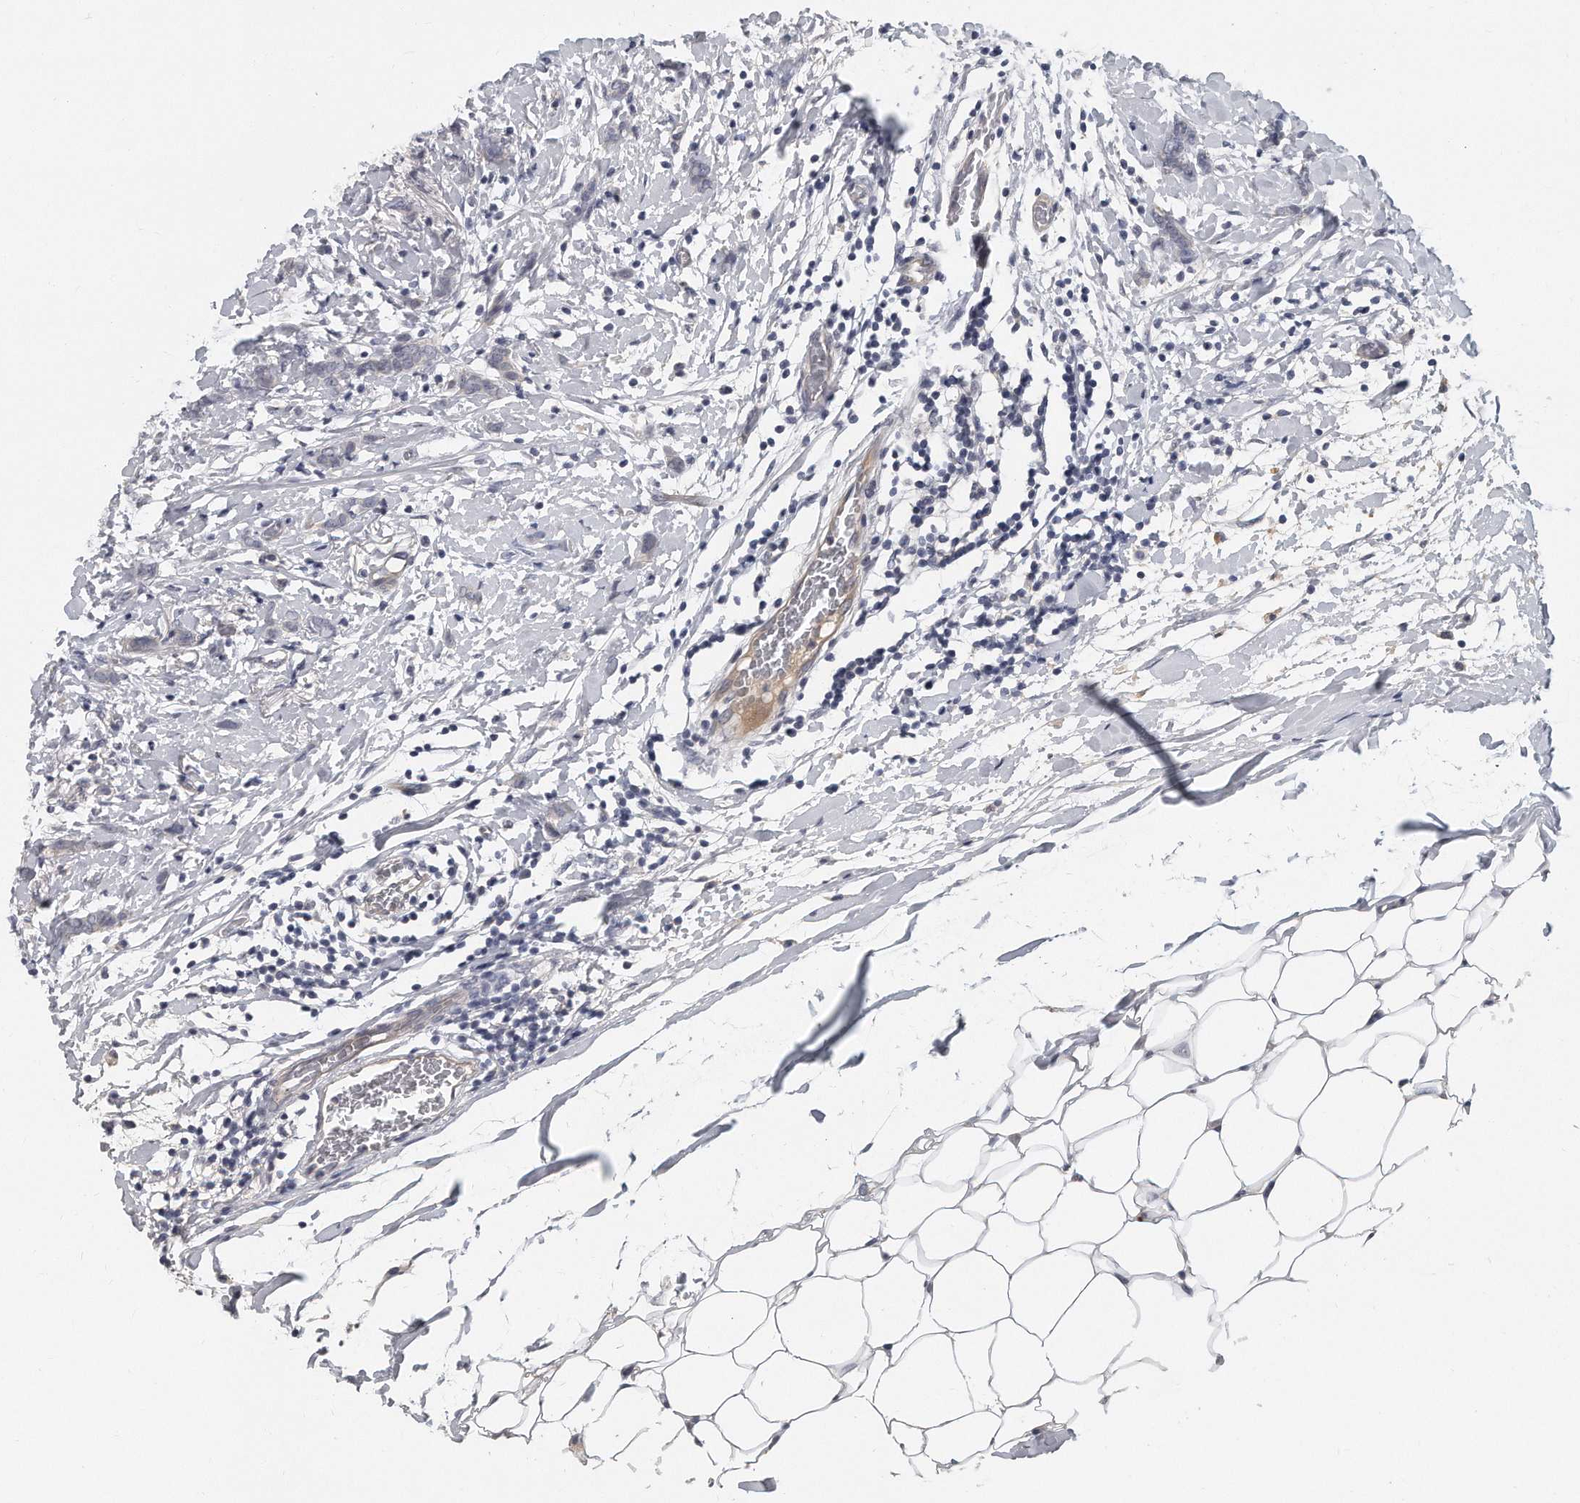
{"staining": {"intensity": "negative", "quantity": "none", "location": "none"}, "tissue": "breast cancer", "cell_type": "Tumor cells", "image_type": "cancer", "snomed": [{"axis": "morphology", "description": "Lobular carcinoma, in situ"}, {"axis": "morphology", "description": "Lobular carcinoma"}, {"axis": "topography", "description": "Breast"}], "caption": "Immunohistochemistry histopathology image of neoplastic tissue: lobular carcinoma (breast) stained with DAB (3,3'-diaminobenzidine) exhibits no significant protein expression in tumor cells.", "gene": "KLHL7", "patient": {"sex": "female", "age": 41}}